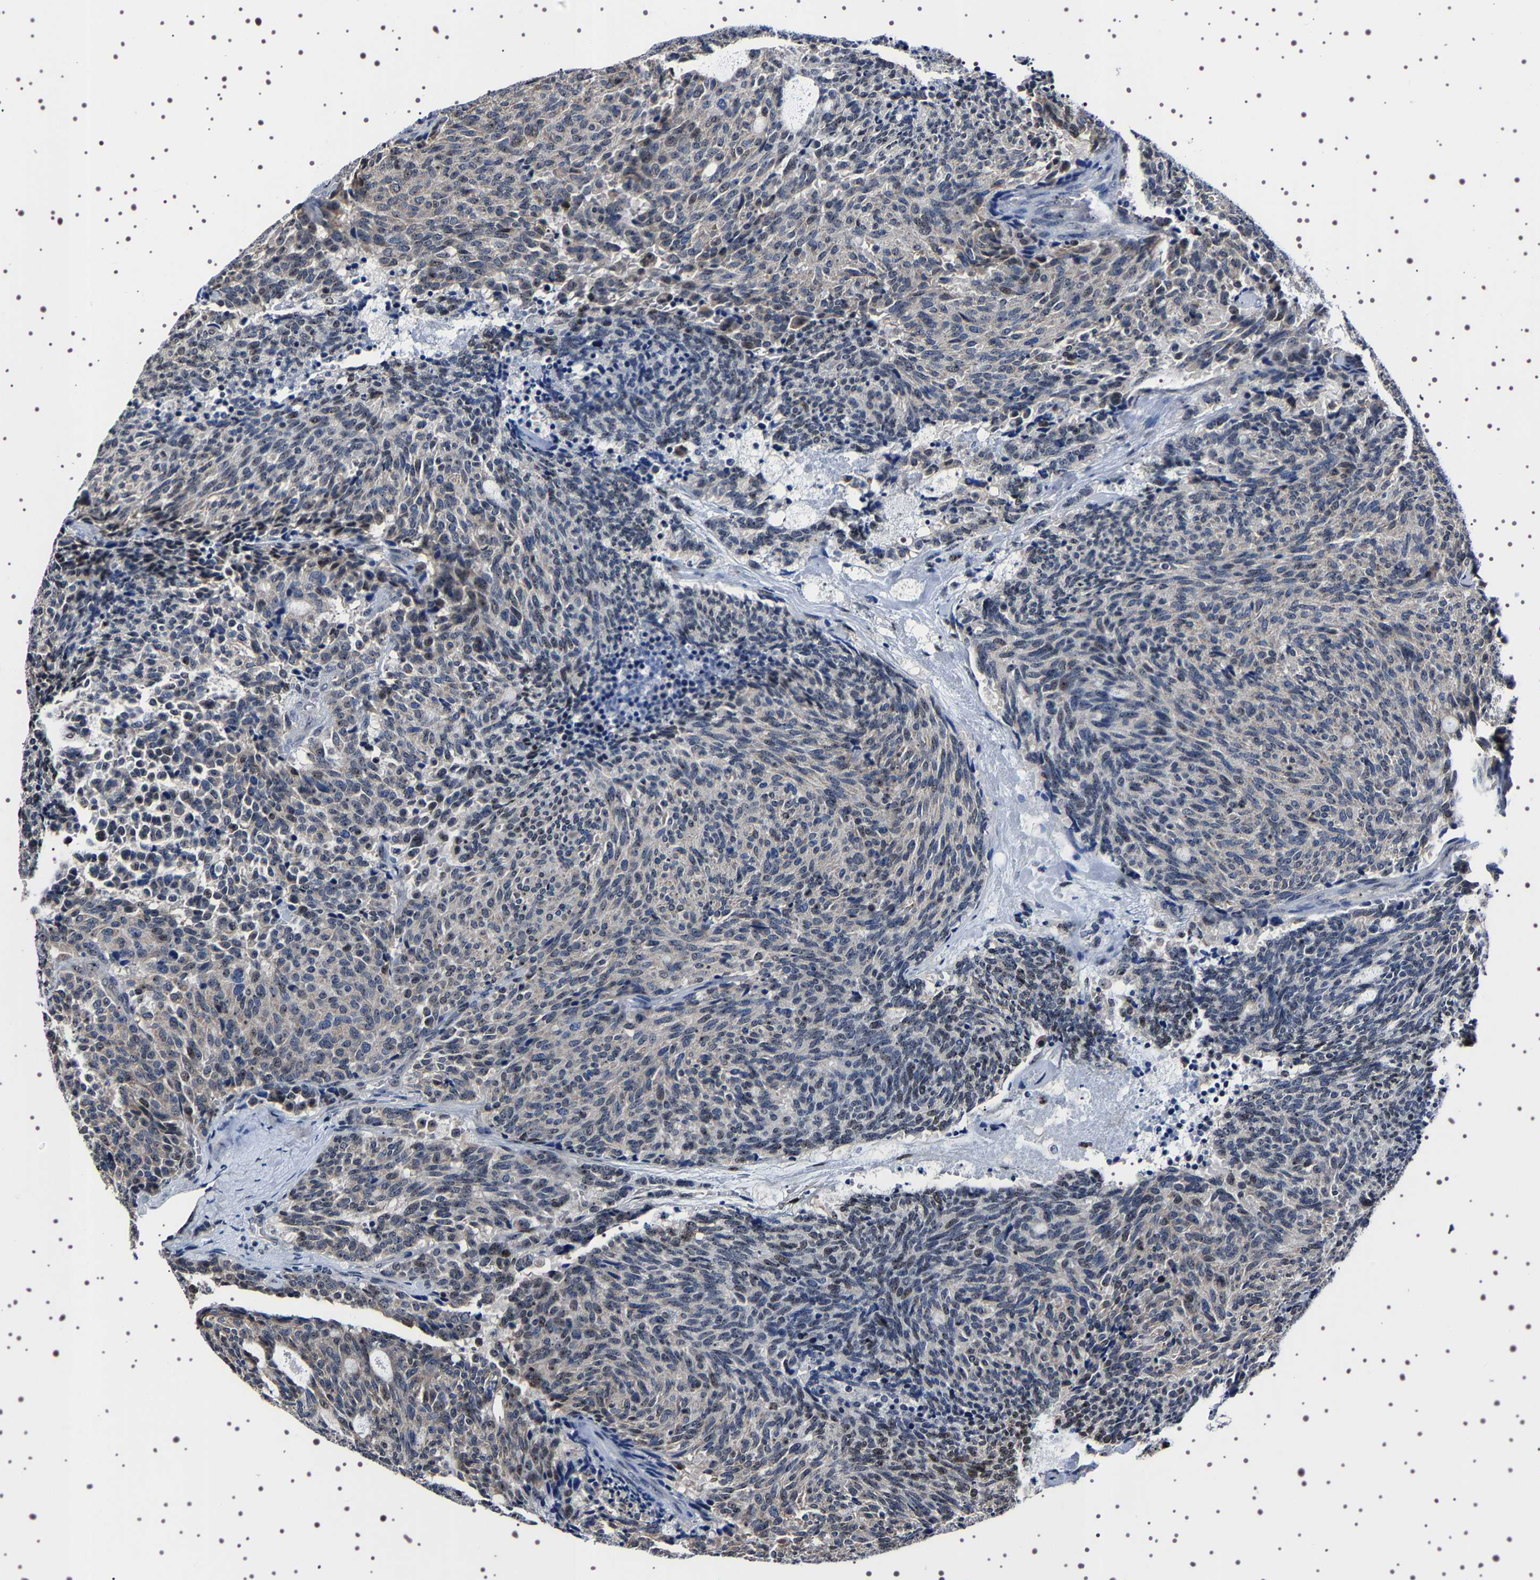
{"staining": {"intensity": "weak", "quantity": "<25%", "location": "nuclear"}, "tissue": "carcinoid", "cell_type": "Tumor cells", "image_type": "cancer", "snomed": [{"axis": "morphology", "description": "Carcinoid, malignant, NOS"}, {"axis": "topography", "description": "Pancreas"}], "caption": "This is an IHC micrograph of human malignant carcinoid. There is no staining in tumor cells.", "gene": "GNL3", "patient": {"sex": "female", "age": 54}}